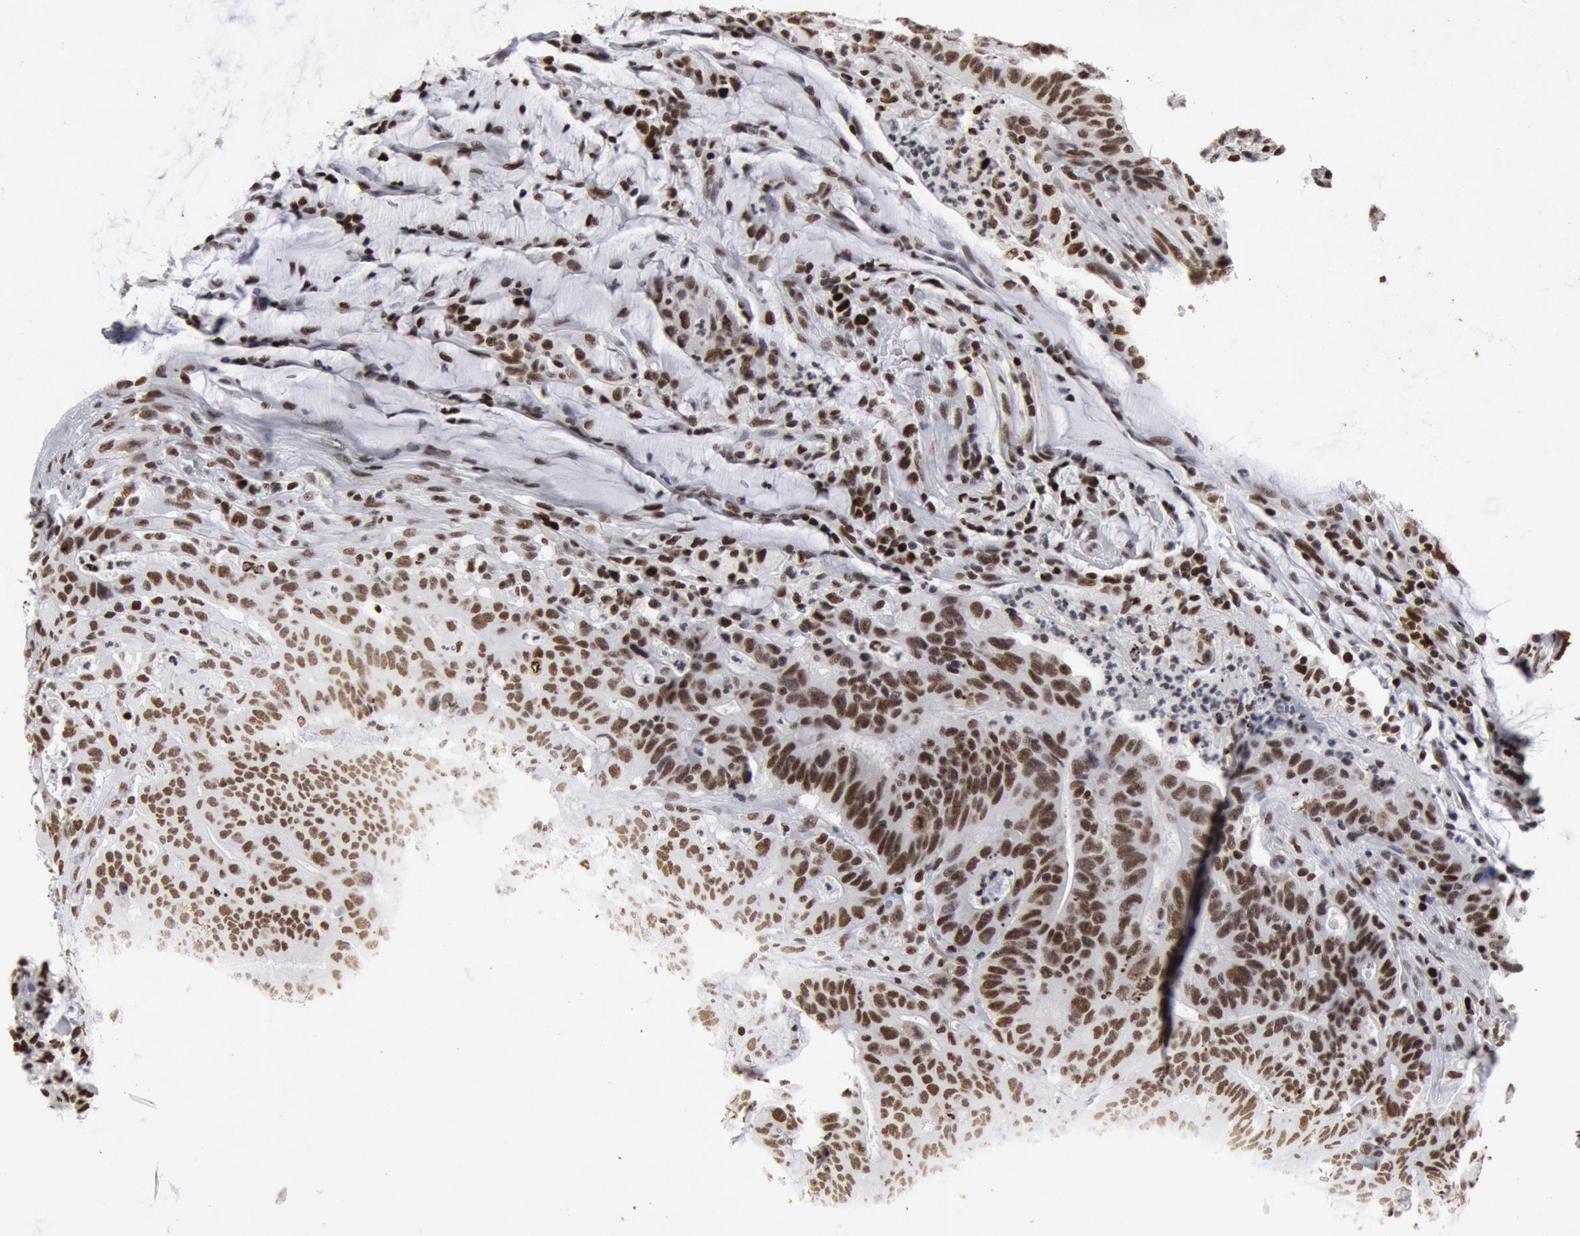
{"staining": {"intensity": "strong", "quantity": ">75%", "location": "nuclear"}, "tissue": "colorectal cancer", "cell_type": "Tumor cells", "image_type": "cancer", "snomed": [{"axis": "morphology", "description": "Adenocarcinoma, NOS"}, {"axis": "topography", "description": "Colon"}], "caption": "This image displays IHC staining of human colorectal cancer (adenocarcinoma), with high strong nuclear positivity in about >75% of tumor cells.", "gene": "SUB1", "patient": {"sex": "male", "age": 54}}